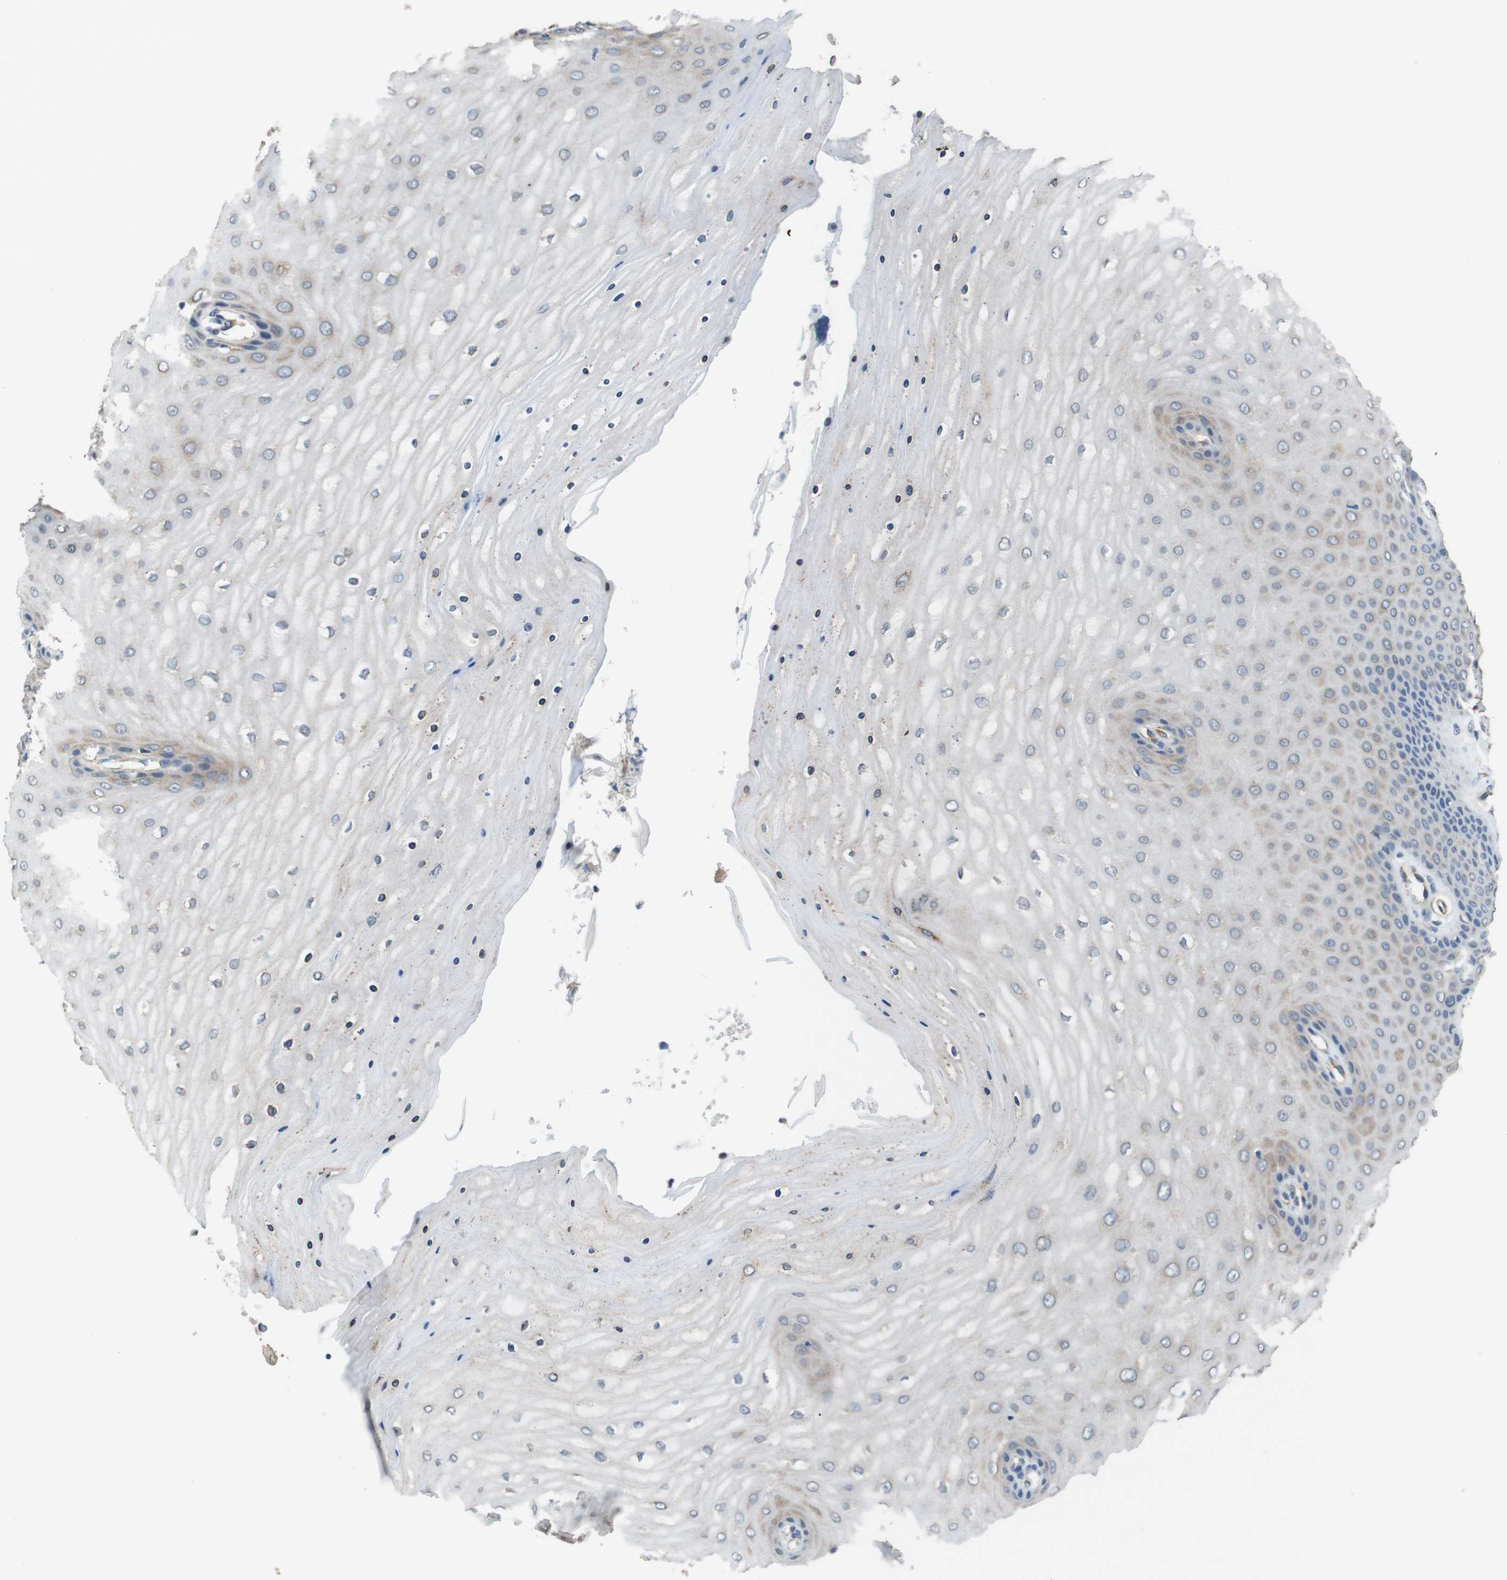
{"staining": {"intensity": "moderate", "quantity": ">75%", "location": "cytoplasmic/membranous"}, "tissue": "cervix", "cell_type": "Glandular cells", "image_type": "normal", "snomed": [{"axis": "morphology", "description": "Normal tissue, NOS"}, {"axis": "topography", "description": "Cervix"}], "caption": "Cervix stained for a protein (brown) exhibits moderate cytoplasmic/membranous positive staining in about >75% of glandular cells.", "gene": "DCTN1", "patient": {"sex": "female", "age": 55}}